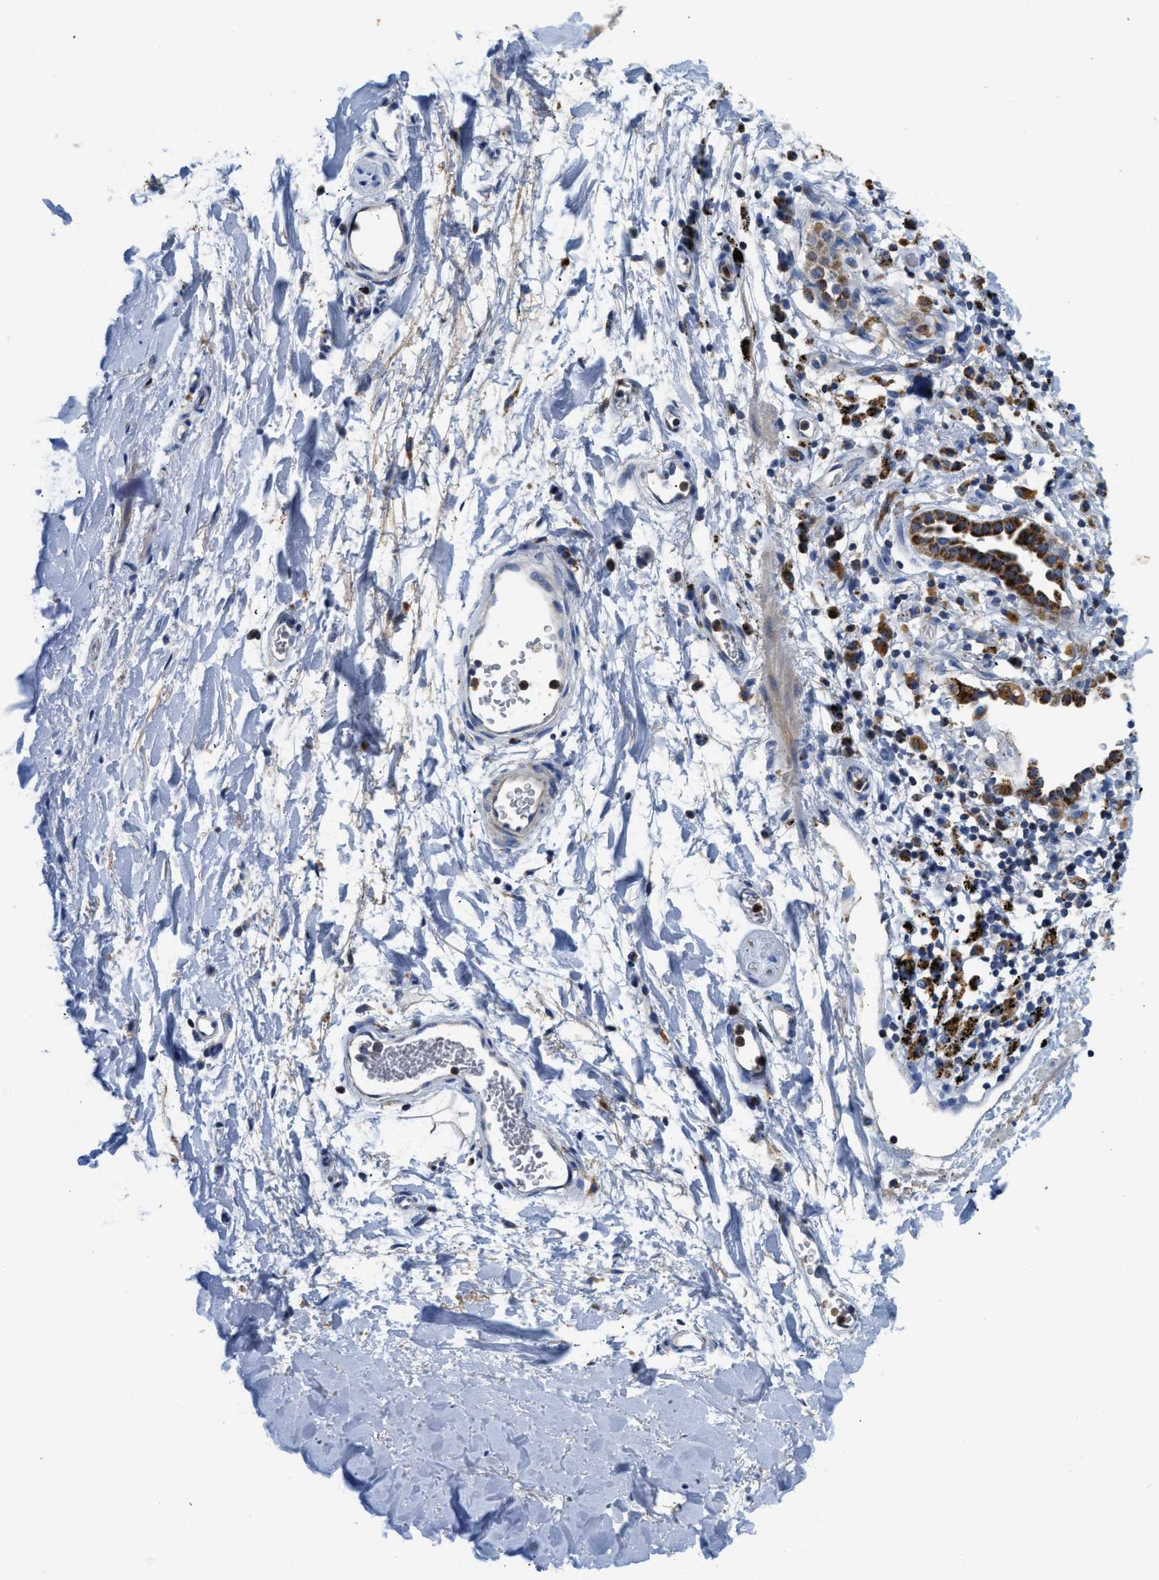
{"staining": {"intensity": "negative", "quantity": "none", "location": "none"}, "tissue": "adipose tissue", "cell_type": "Adipocytes", "image_type": "normal", "snomed": [{"axis": "morphology", "description": "Normal tissue, NOS"}, {"axis": "topography", "description": "Cartilage tissue"}, {"axis": "topography", "description": "Bronchus"}], "caption": "Immunohistochemistry (IHC) photomicrograph of unremarkable adipose tissue stained for a protein (brown), which demonstrates no positivity in adipocytes. Nuclei are stained in blue.", "gene": "SLC25A13", "patient": {"sex": "female", "age": 53}}